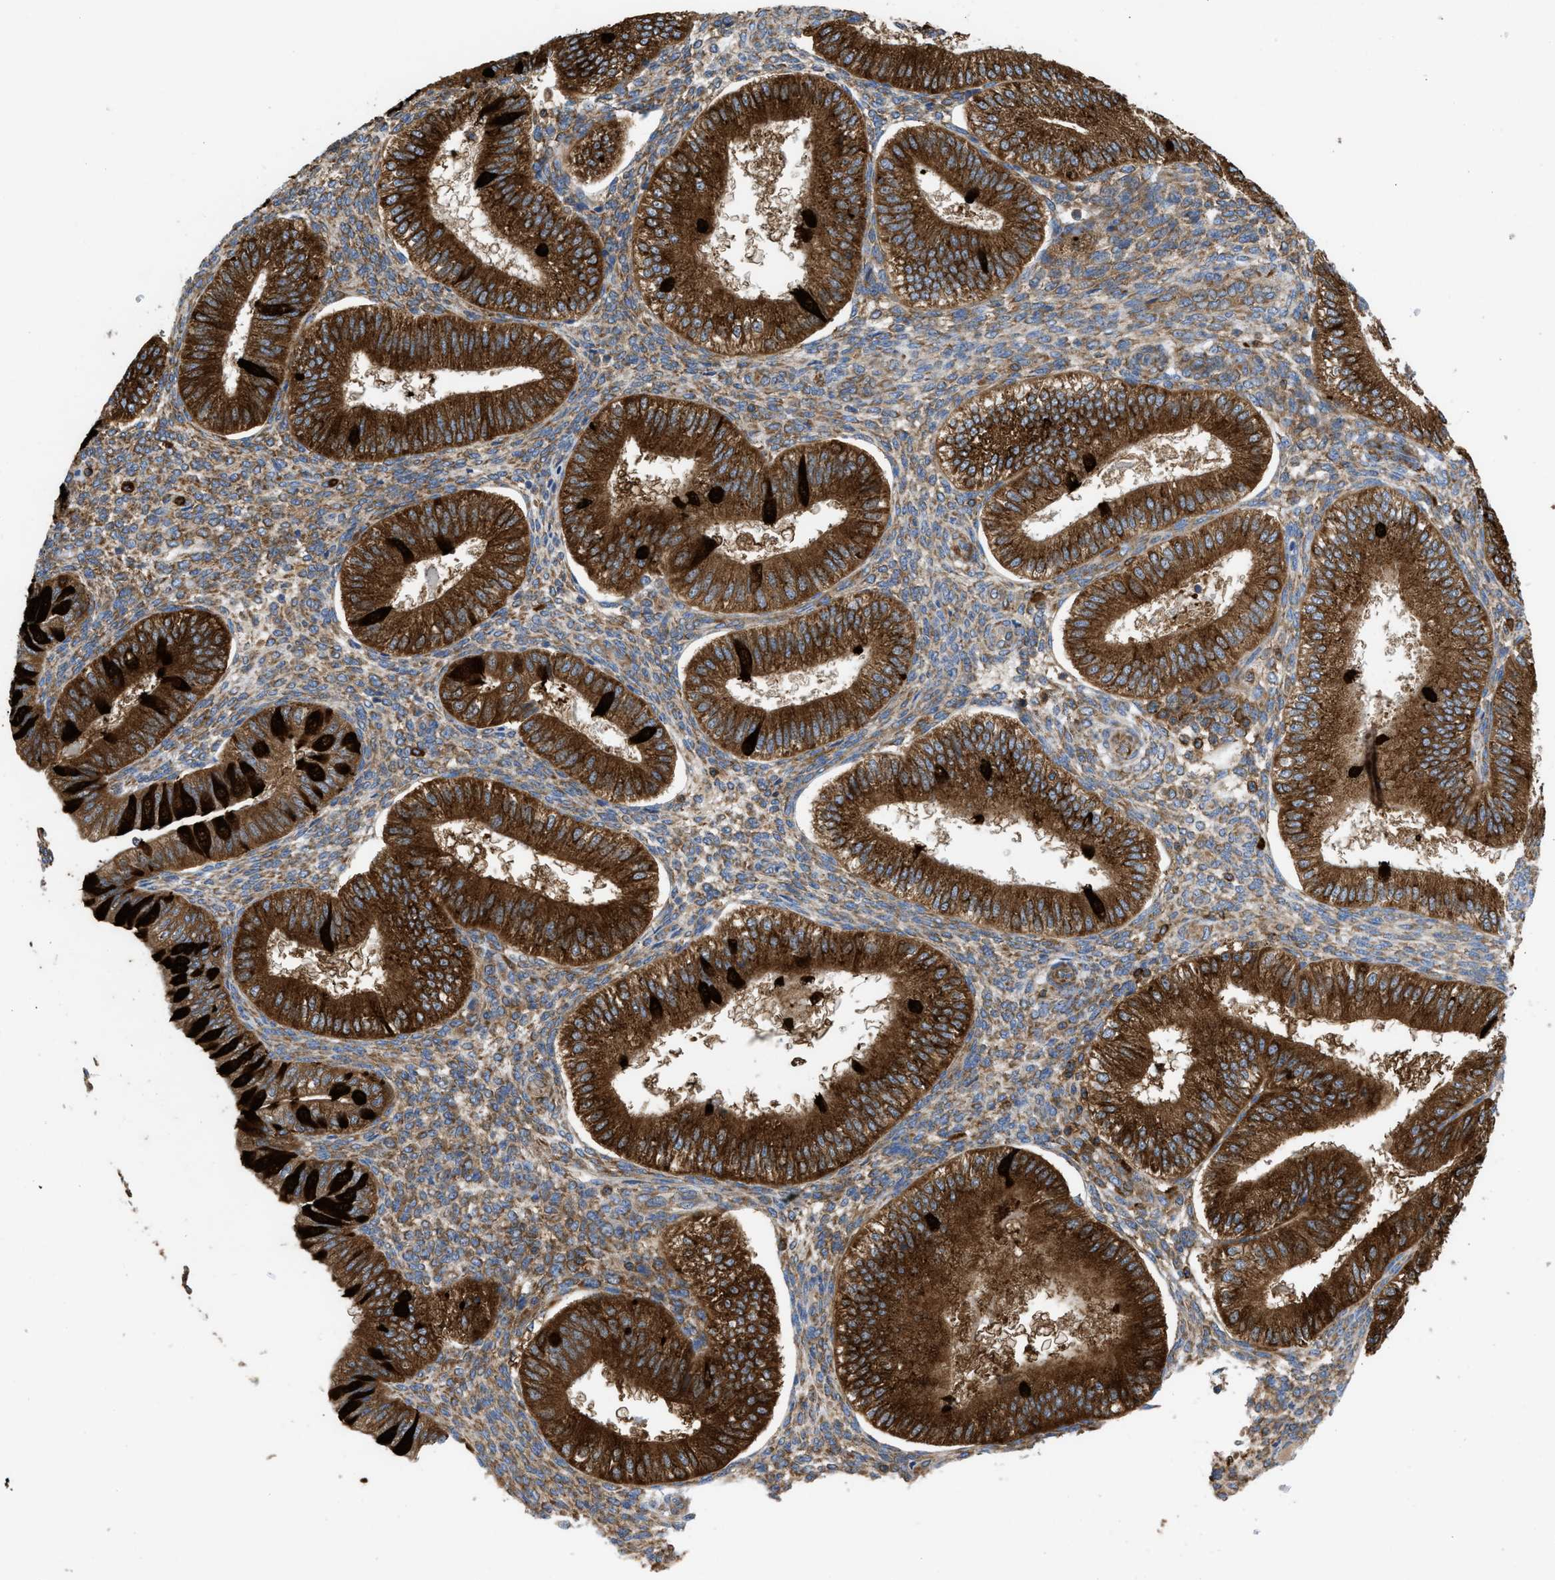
{"staining": {"intensity": "moderate", "quantity": ">75%", "location": "cytoplasmic/membranous"}, "tissue": "endometrium", "cell_type": "Cells in endometrial stroma", "image_type": "normal", "snomed": [{"axis": "morphology", "description": "Normal tissue, NOS"}, {"axis": "topography", "description": "Endometrium"}], "caption": "A histopathology image showing moderate cytoplasmic/membranous expression in approximately >75% of cells in endometrial stroma in unremarkable endometrium, as visualized by brown immunohistochemical staining.", "gene": "GPAT4", "patient": {"sex": "female", "age": 39}}